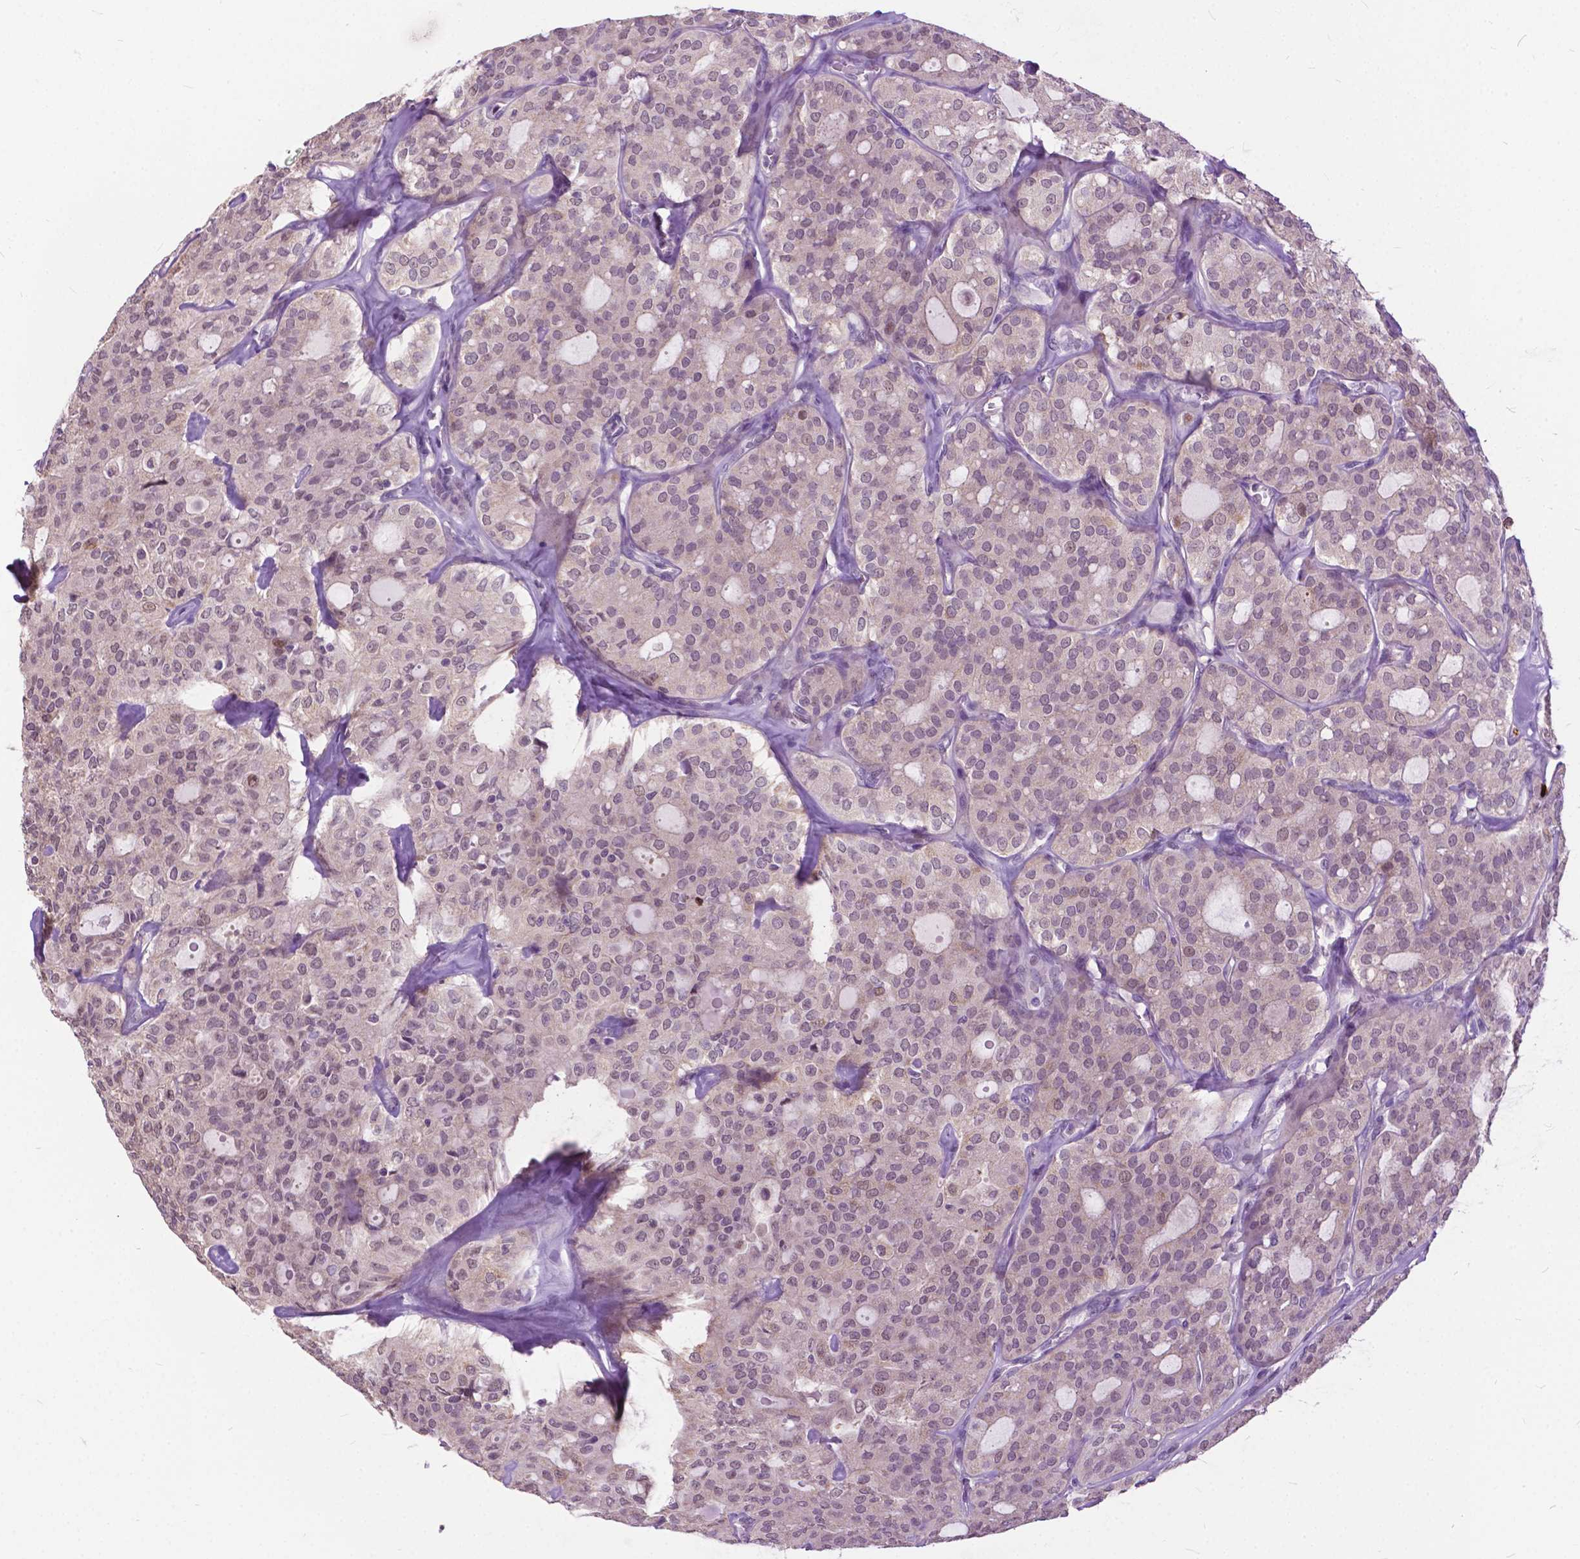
{"staining": {"intensity": "negative", "quantity": "none", "location": "none"}, "tissue": "thyroid cancer", "cell_type": "Tumor cells", "image_type": "cancer", "snomed": [{"axis": "morphology", "description": "Follicular adenoma carcinoma, NOS"}, {"axis": "topography", "description": "Thyroid gland"}], "caption": "Immunohistochemical staining of human thyroid follicular adenoma carcinoma demonstrates no significant positivity in tumor cells. (IHC, brightfield microscopy, high magnification).", "gene": "TTC9B", "patient": {"sex": "male", "age": 75}}